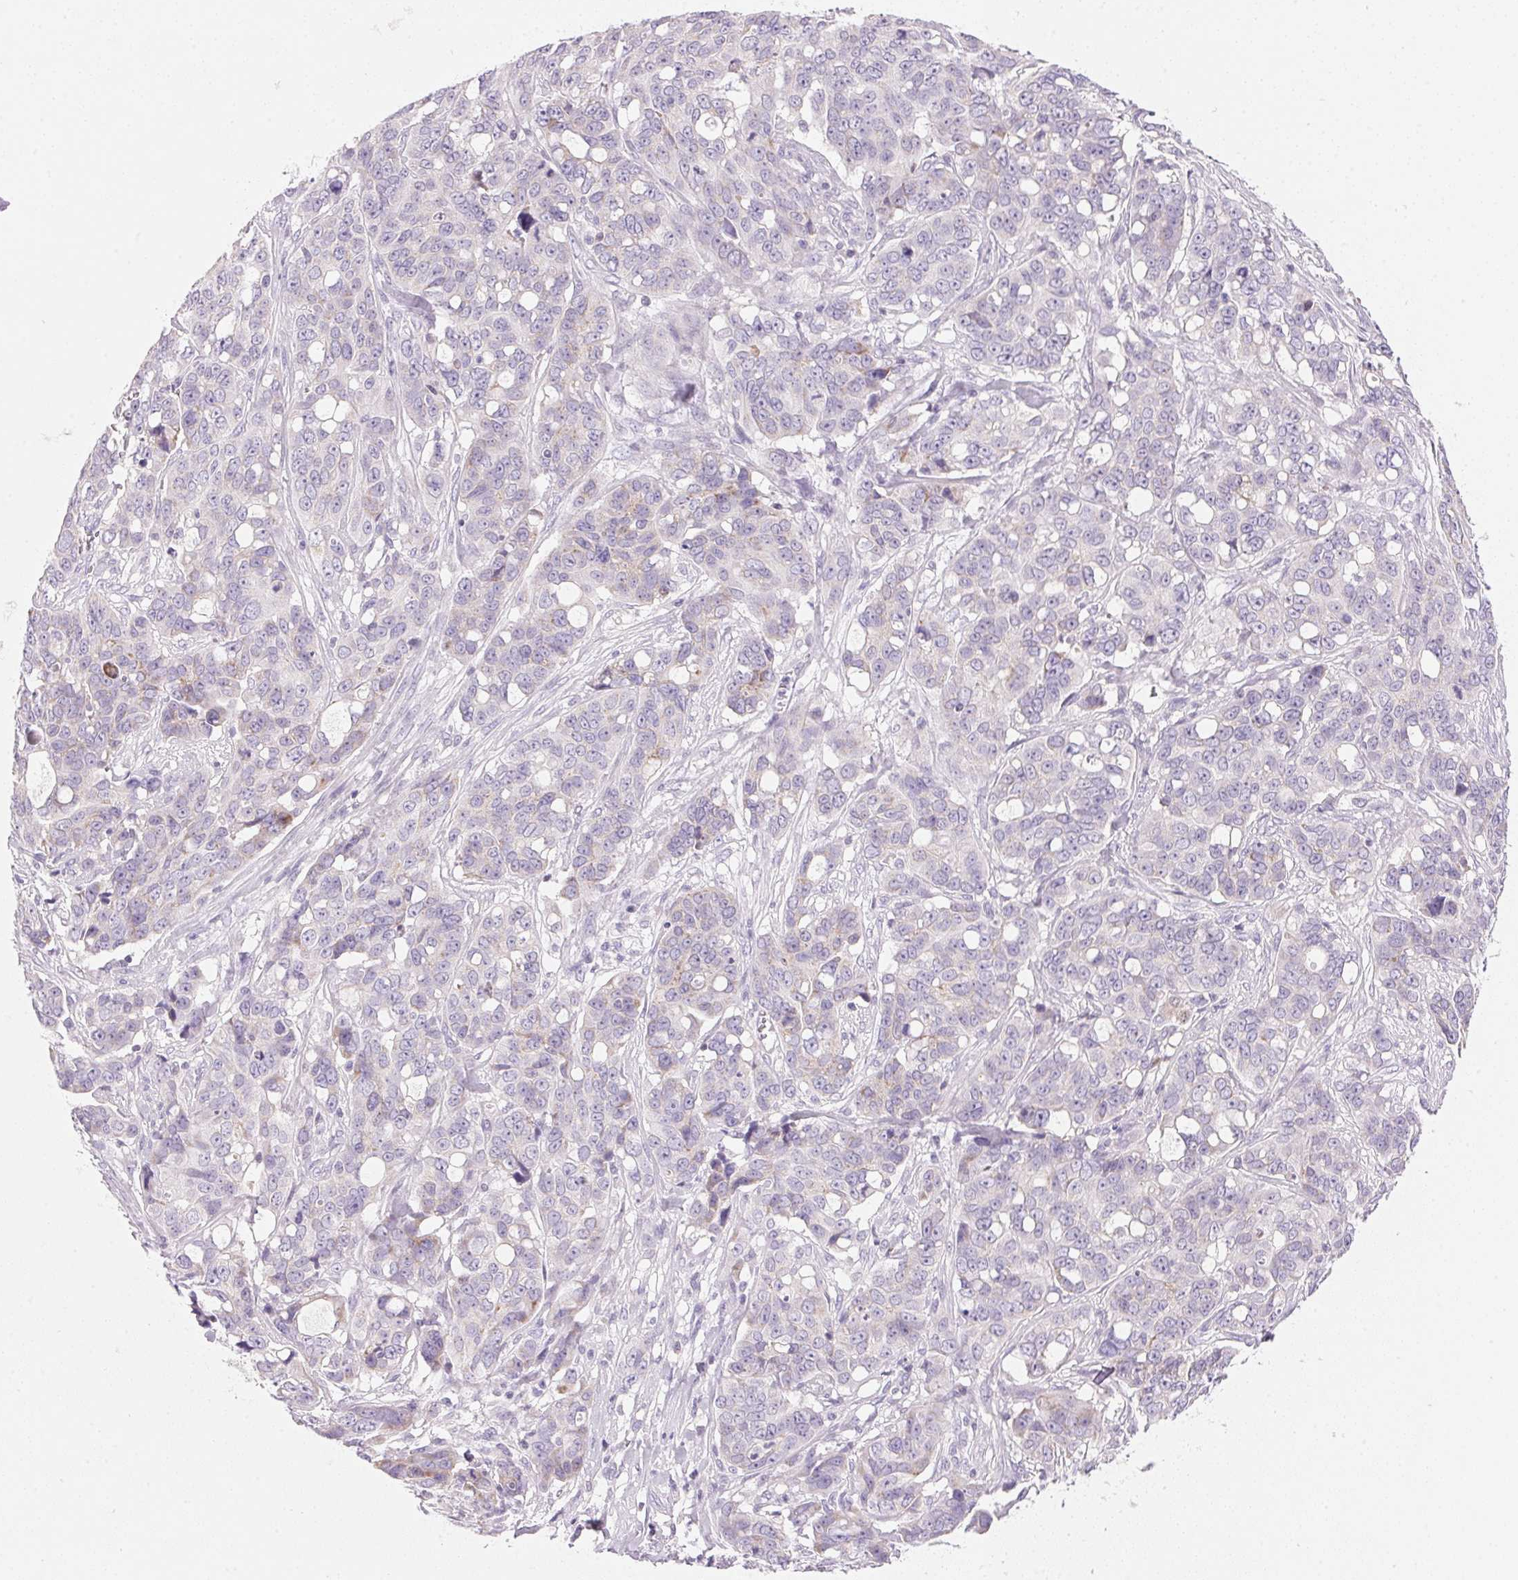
{"staining": {"intensity": "negative", "quantity": "none", "location": "none"}, "tissue": "ovarian cancer", "cell_type": "Tumor cells", "image_type": "cancer", "snomed": [{"axis": "morphology", "description": "Carcinoma, endometroid"}, {"axis": "topography", "description": "Ovary"}], "caption": "Protein analysis of ovarian endometroid carcinoma exhibits no significant staining in tumor cells.", "gene": "CYP11B1", "patient": {"sex": "female", "age": 78}}